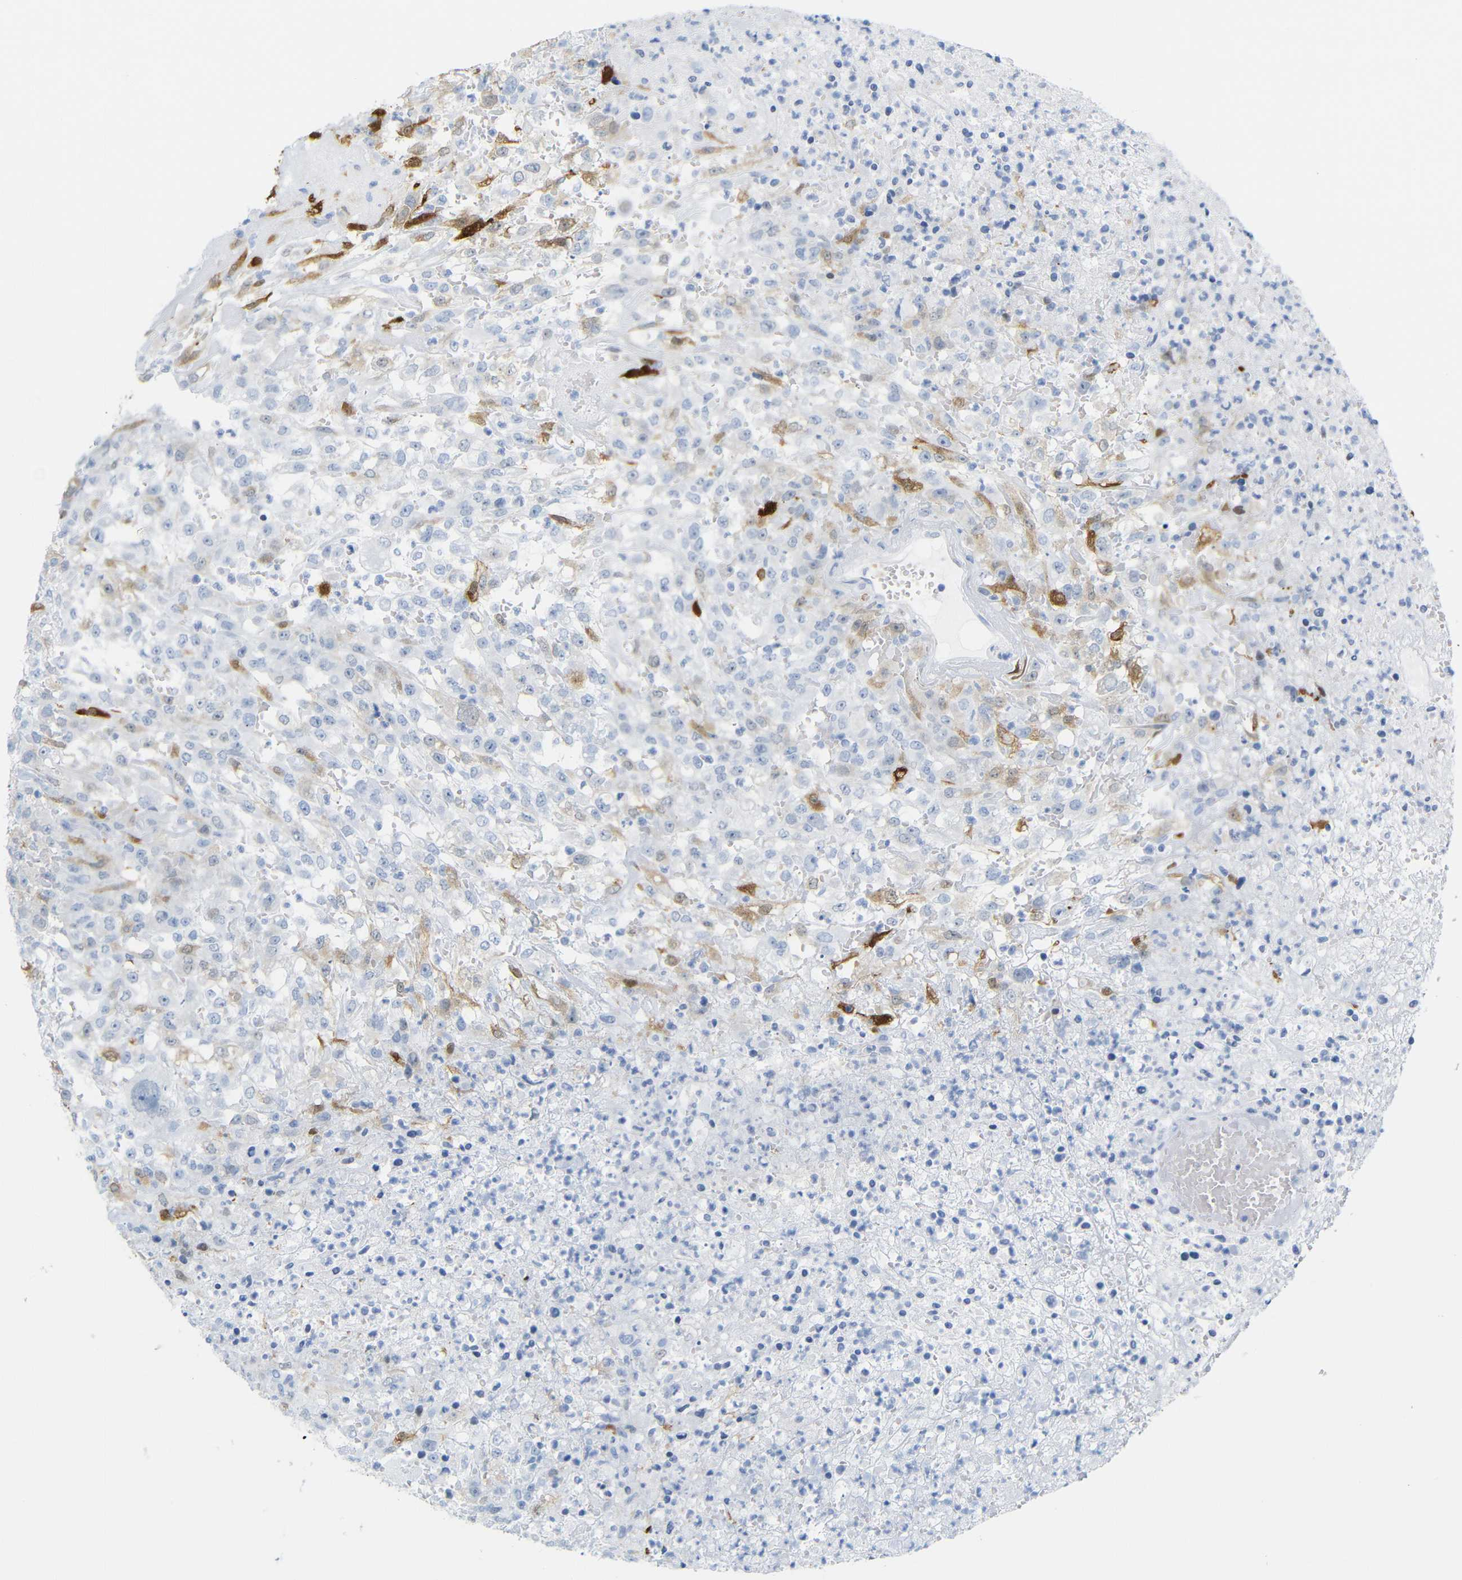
{"staining": {"intensity": "moderate", "quantity": "<25%", "location": "cytoplasmic/membranous,nuclear"}, "tissue": "urothelial cancer", "cell_type": "Tumor cells", "image_type": "cancer", "snomed": [{"axis": "morphology", "description": "Urothelial carcinoma, High grade"}, {"axis": "topography", "description": "Urinary bladder"}], "caption": "DAB (3,3'-diaminobenzidine) immunohistochemical staining of human urothelial carcinoma (high-grade) reveals moderate cytoplasmic/membranous and nuclear protein positivity in approximately <25% of tumor cells.", "gene": "MT1A", "patient": {"sex": "male", "age": 46}}